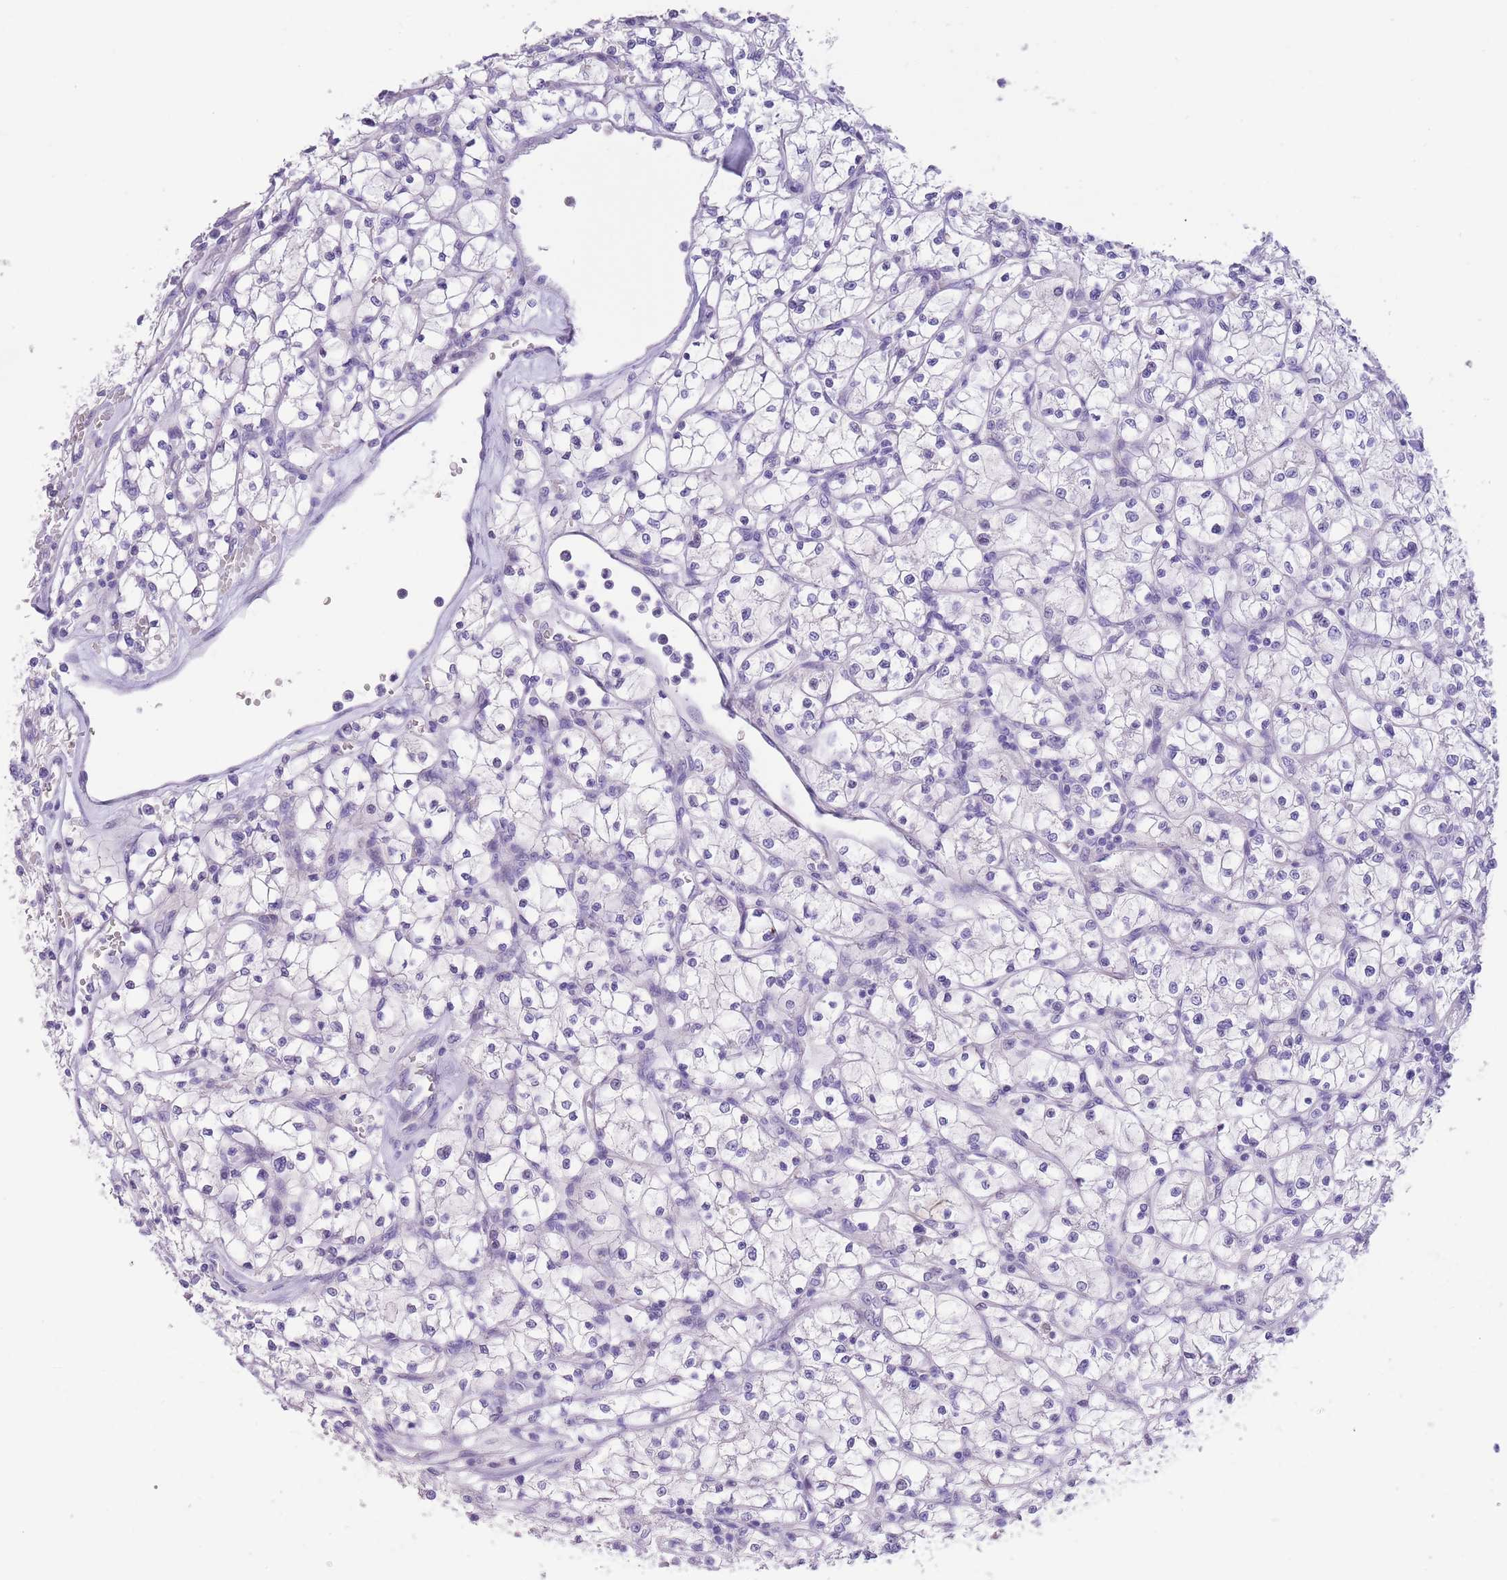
{"staining": {"intensity": "negative", "quantity": "none", "location": "none"}, "tissue": "renal cancer", "cell_type": "Tumor cells", "image_type": "cancer", "snomed": [{"axis": "morphology", "description": "Adenocarcinoma, NOS"}, {"axis": "topography", "description": "Kidney"}], "caption": "Tumor cells show no significant protein staining in renal adenocarcinoma.", "gene": "RAI2", "patient": {"sex": "female", "age": 64}}